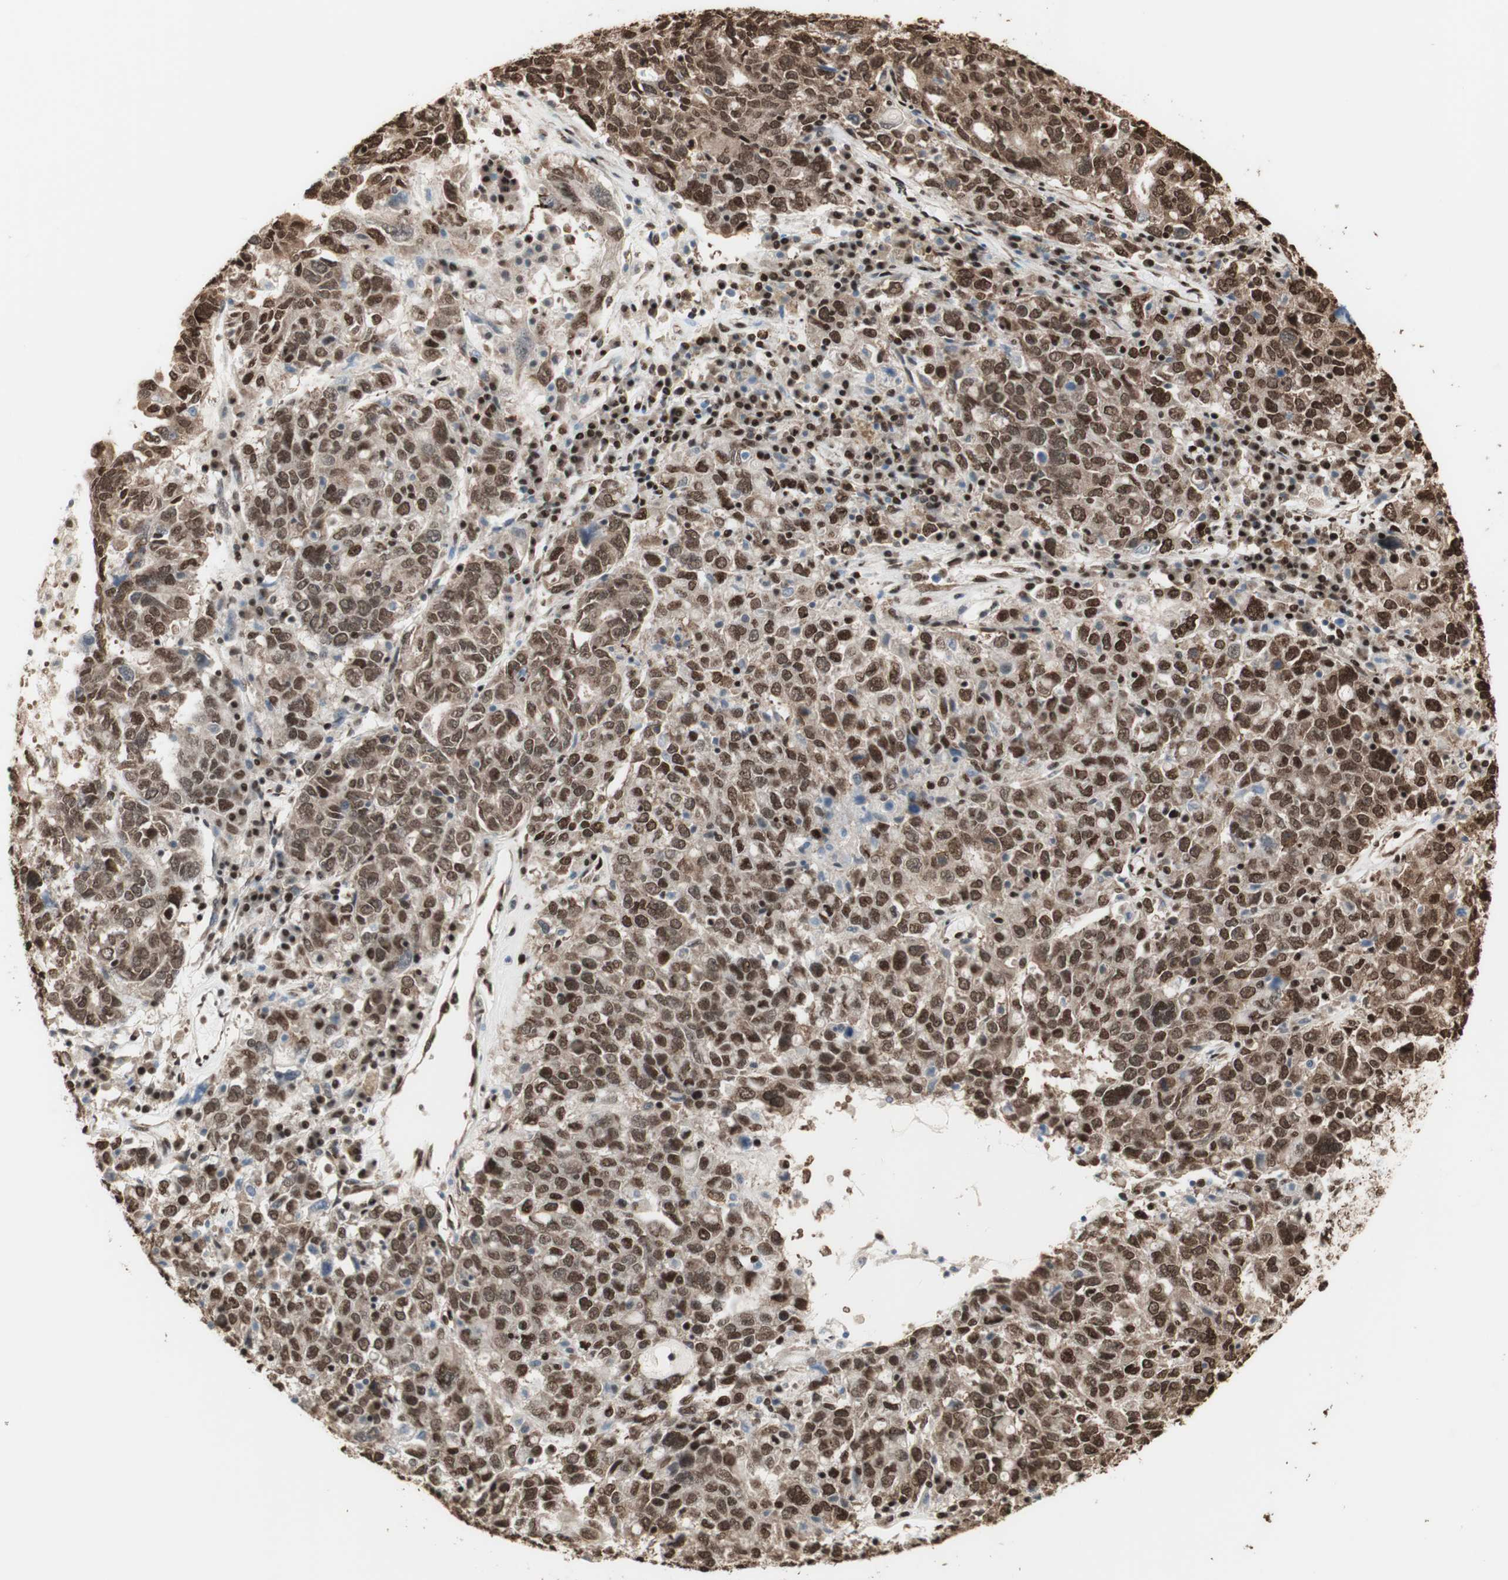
{"staining": {"intensity": "moderate", "quantity": ">75%", "location": "cytoplasmic/membranous,nuclear"}, "tissue": "ovarian cancer", "cell_type": "Tumor cells", "image_type": "cancer", "snomed": [{"axis": "morphology", "description": "Carcinoma, endometroid"}, {"axis": "topography", "description": "Ovary"}], "caption": "IHC photomicrograph of neoplastic tissue: human ovarian endometroid carcinoma stained using IHC reveals medium levels of moderate protein expression localized specifically in the cytoplasmic/membranous and nuclear of tumor cells, appearing as a cytoplasmic/membranous and nuclear brown color.", "gene": "HNRNPA2B1", "patient": {"sex": "female", "age": 62}}